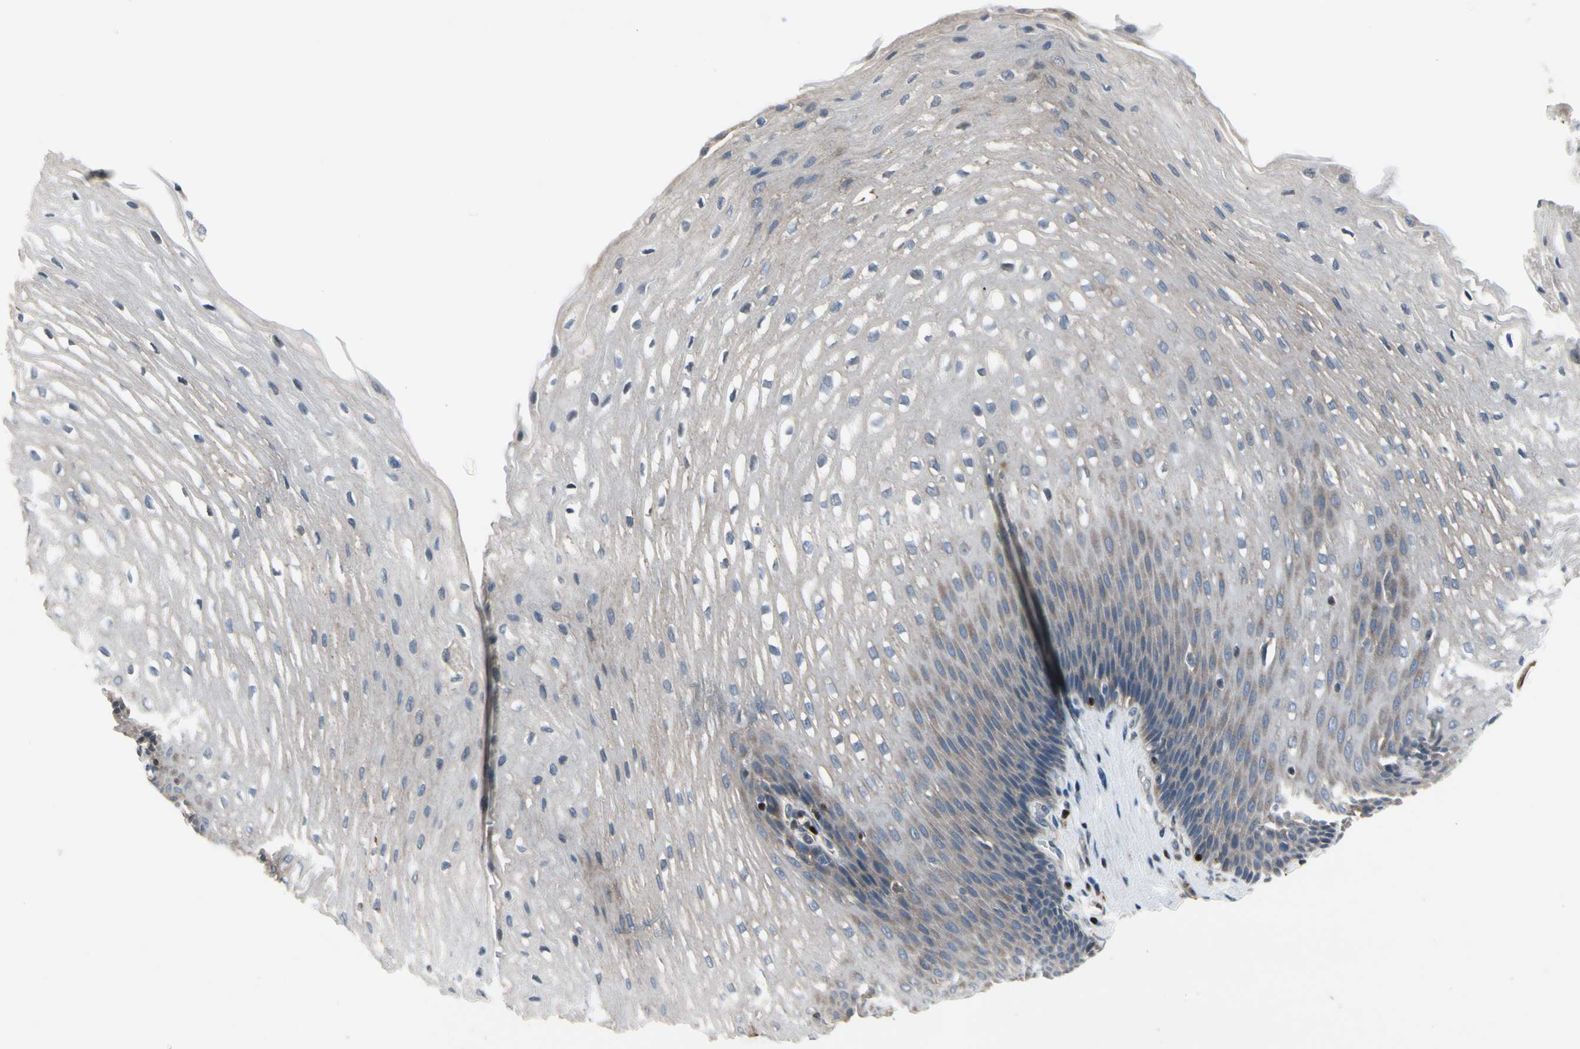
{"staining": {"intensity": "negative", "quantity": "none", "location": "none"}, "tissue": "esophagus", "cell_type": "Squamous epithelial cells", "image_type": "normal", "snomed": [{"axis": "morphology", "description": "Normal tissue, NOS"}, {"axis": "topography", "description": "Esophagus"}], "caption": "Immunohistochemical staining of normal human esophagus displays no significant staining in squamous epithelial cells.", "gene": "TBX21", "patient": {"sex": "male", "age": 48}}